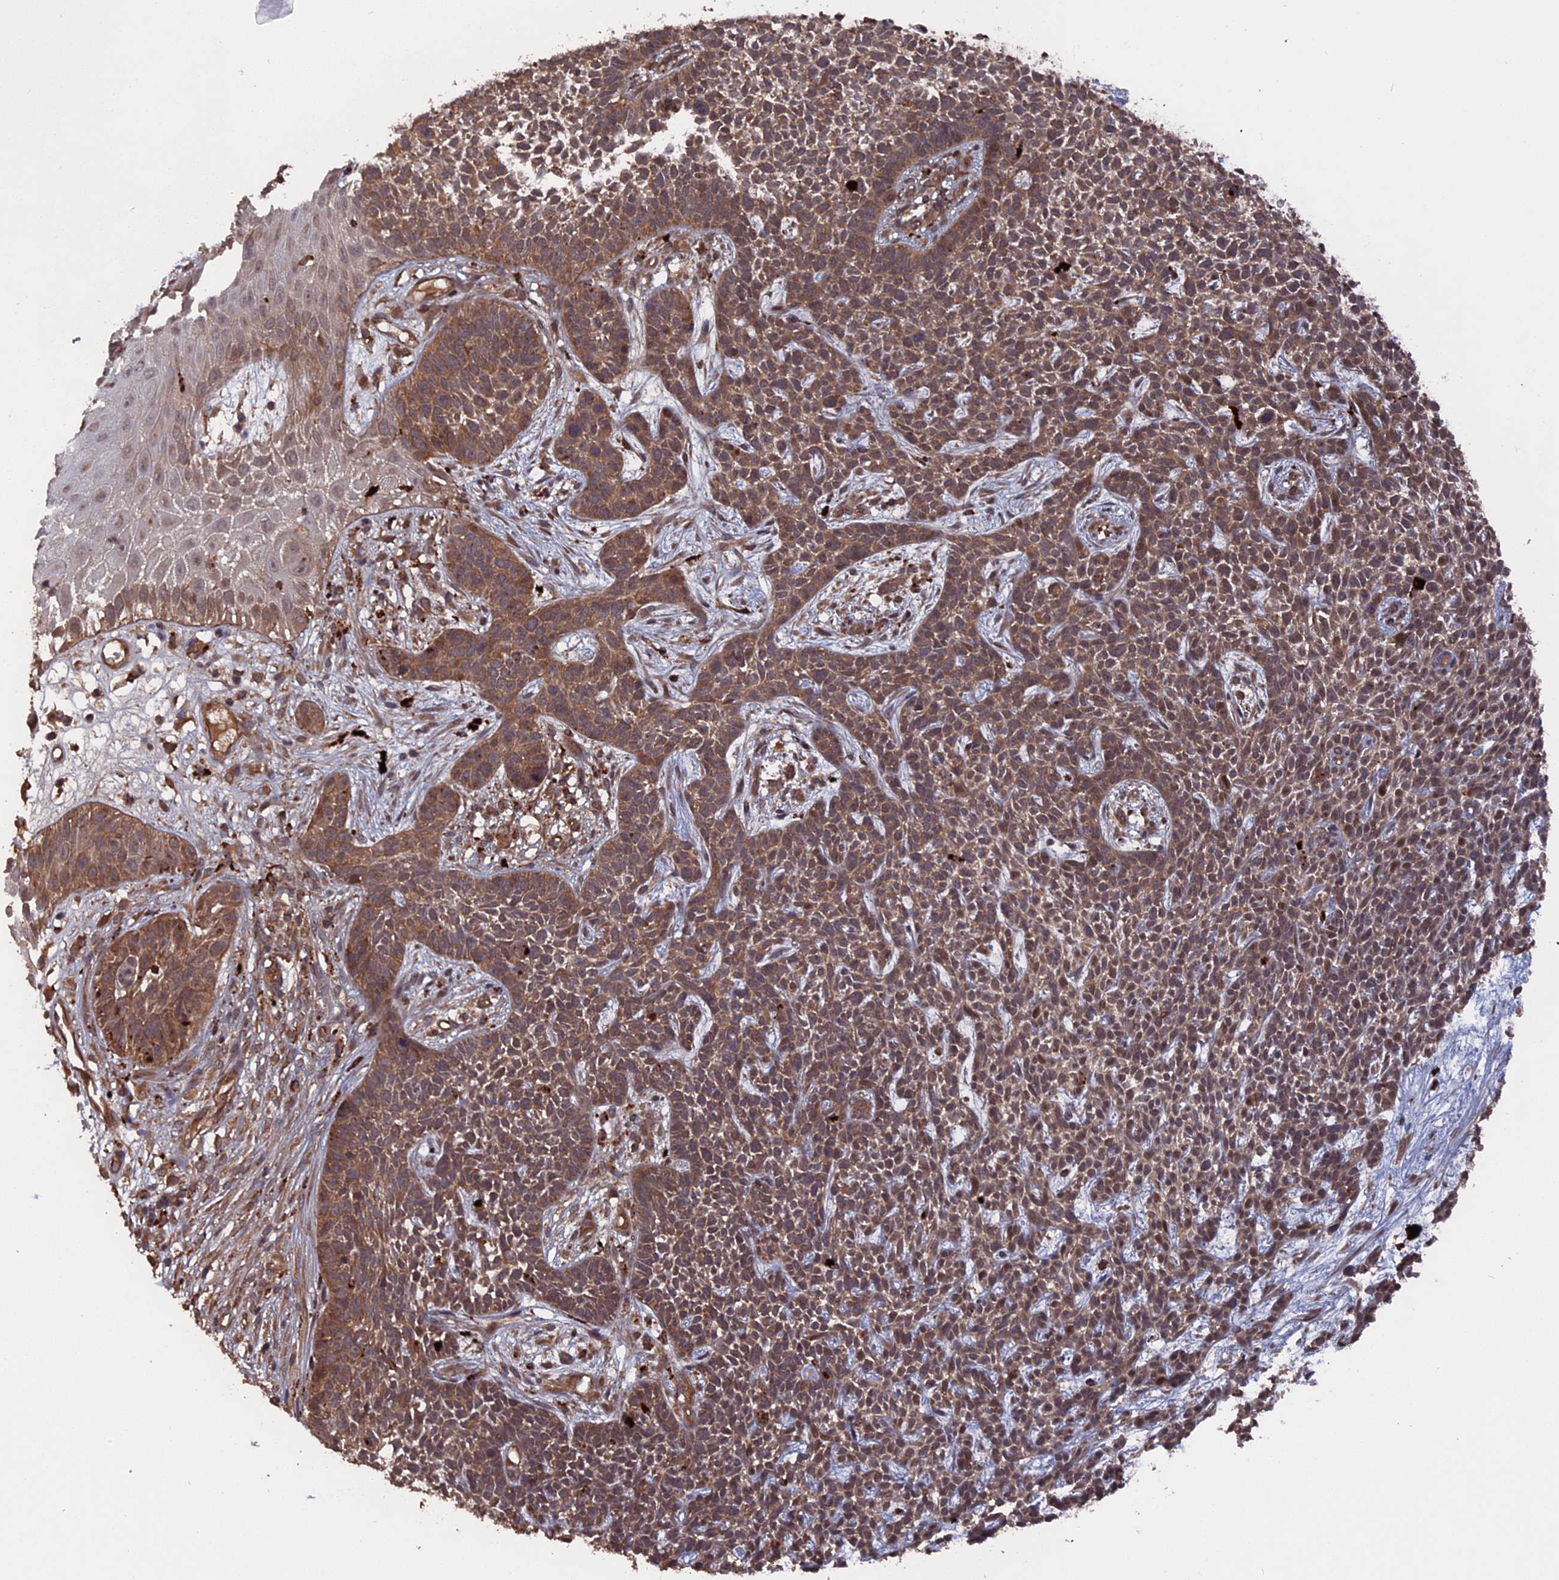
{"staining": {"intensity": "moderate", "quantity": ">75%", "location": "cytoplasmic/membranous"}, "tissue": "skin cancer", "cell_type": "Tumor cells", "image_type": "cancer", "snomed": [{"axis": "morphology", "description": "Basal cell carcinoma"}, {"axis": "topography", "description": "Skin"}], "caption": "DAB immunohistochemical staining of skin basal cell carcinoma displays moderate cytoplasmic/membranous protein expression in approximately >75% of tumor cells.", "gene": "TELO2", "patient": {"sex": "female", "age": 84}}